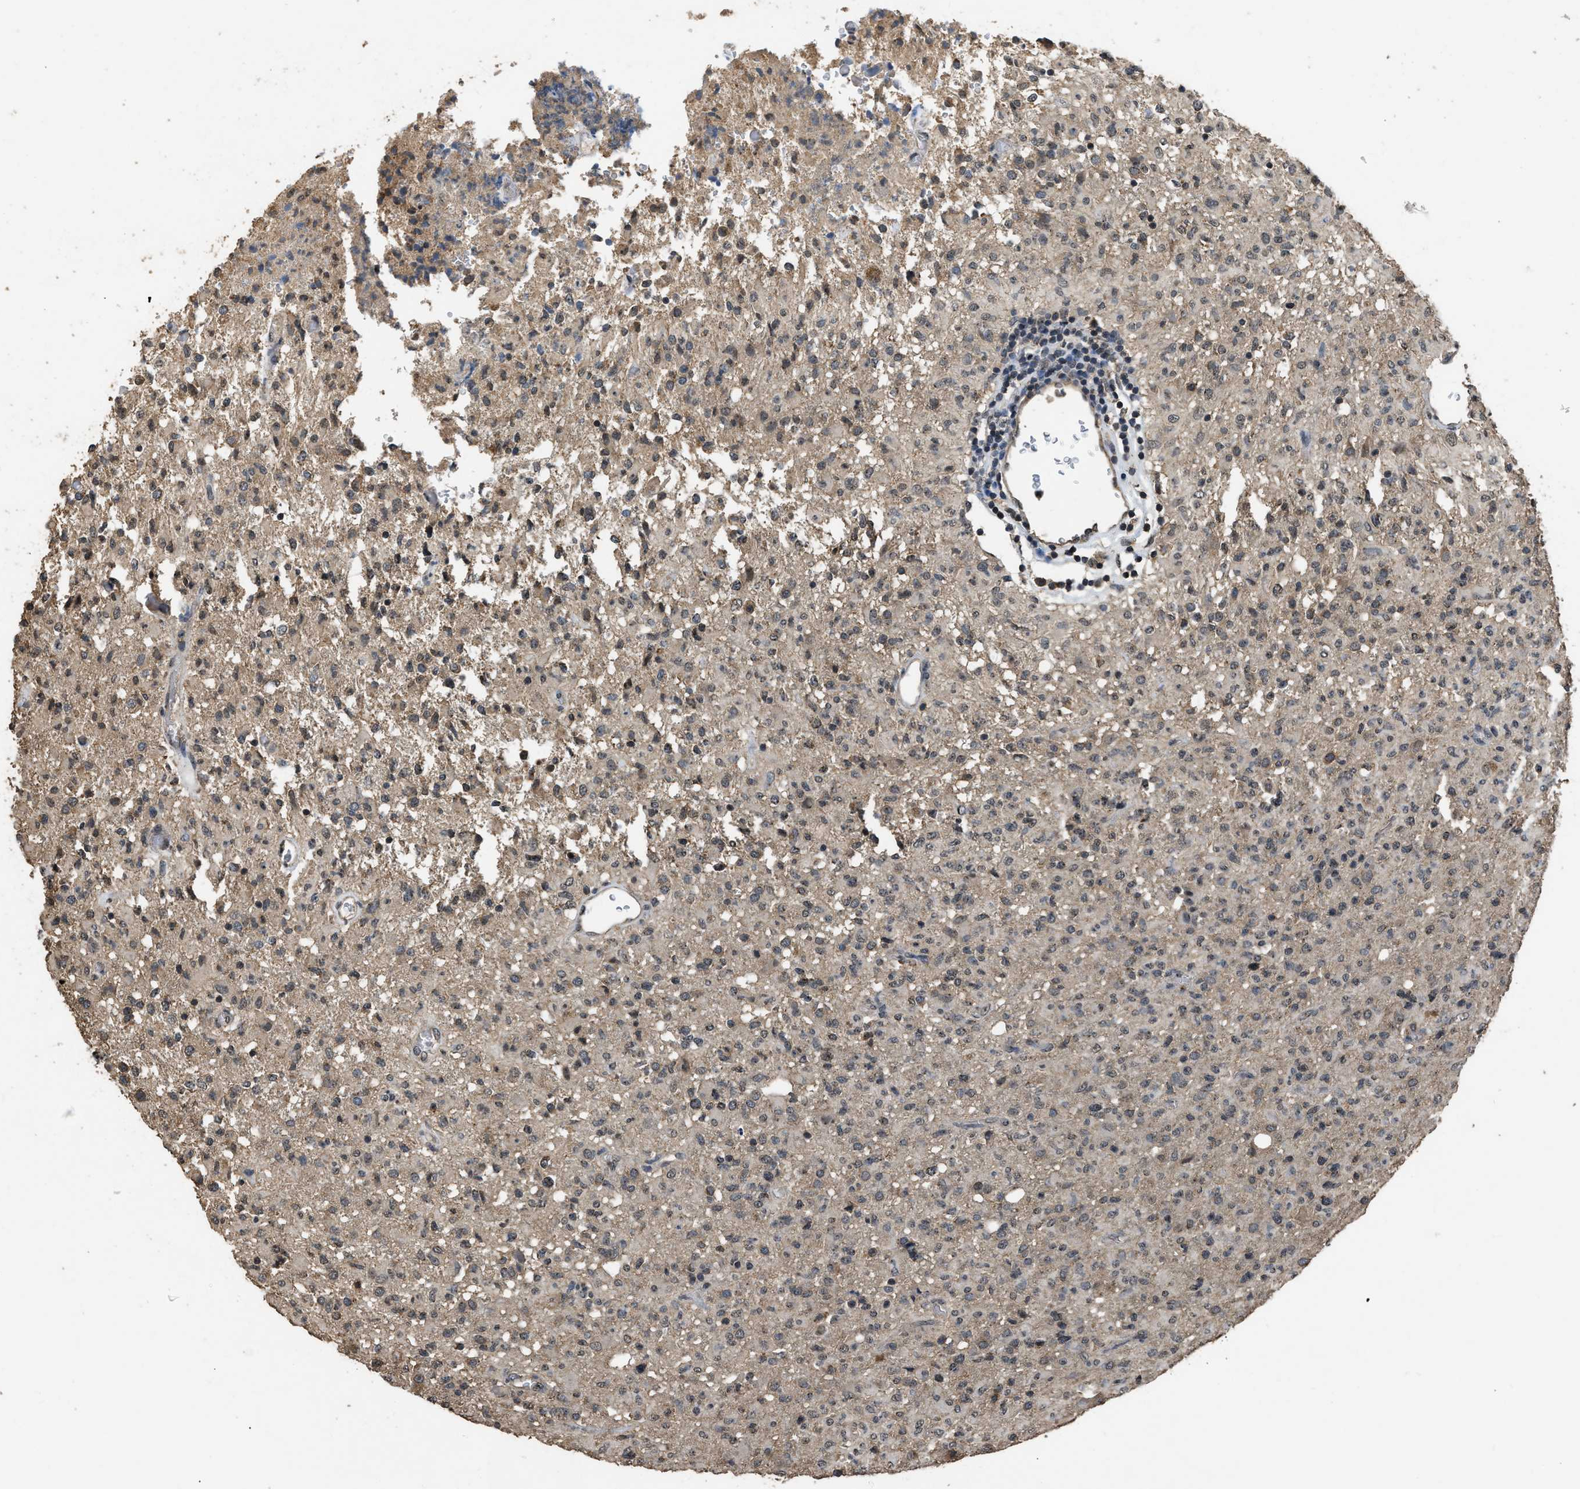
{"staining": {"intensity": "weak", "quantity": ">75%", "location": "cytoplasmic/membranous"}, "tissue": "glioma", "cell_type": "Tumor cells", "image_type": "cancer", "snomed": [{"axis": "morphology", "description": "Glioma, malignant, High grade"}, {"axis": "topography", "description": "Brain"}], "caption": "Human high-grade glioma (malignant) stained for a protein (brown) shows weak cytoplasmic/membranous positive staining in approximately >75% of tumor cells.", "gene": "DENND6B", "patient": {"sex": "female", "age": 57}}